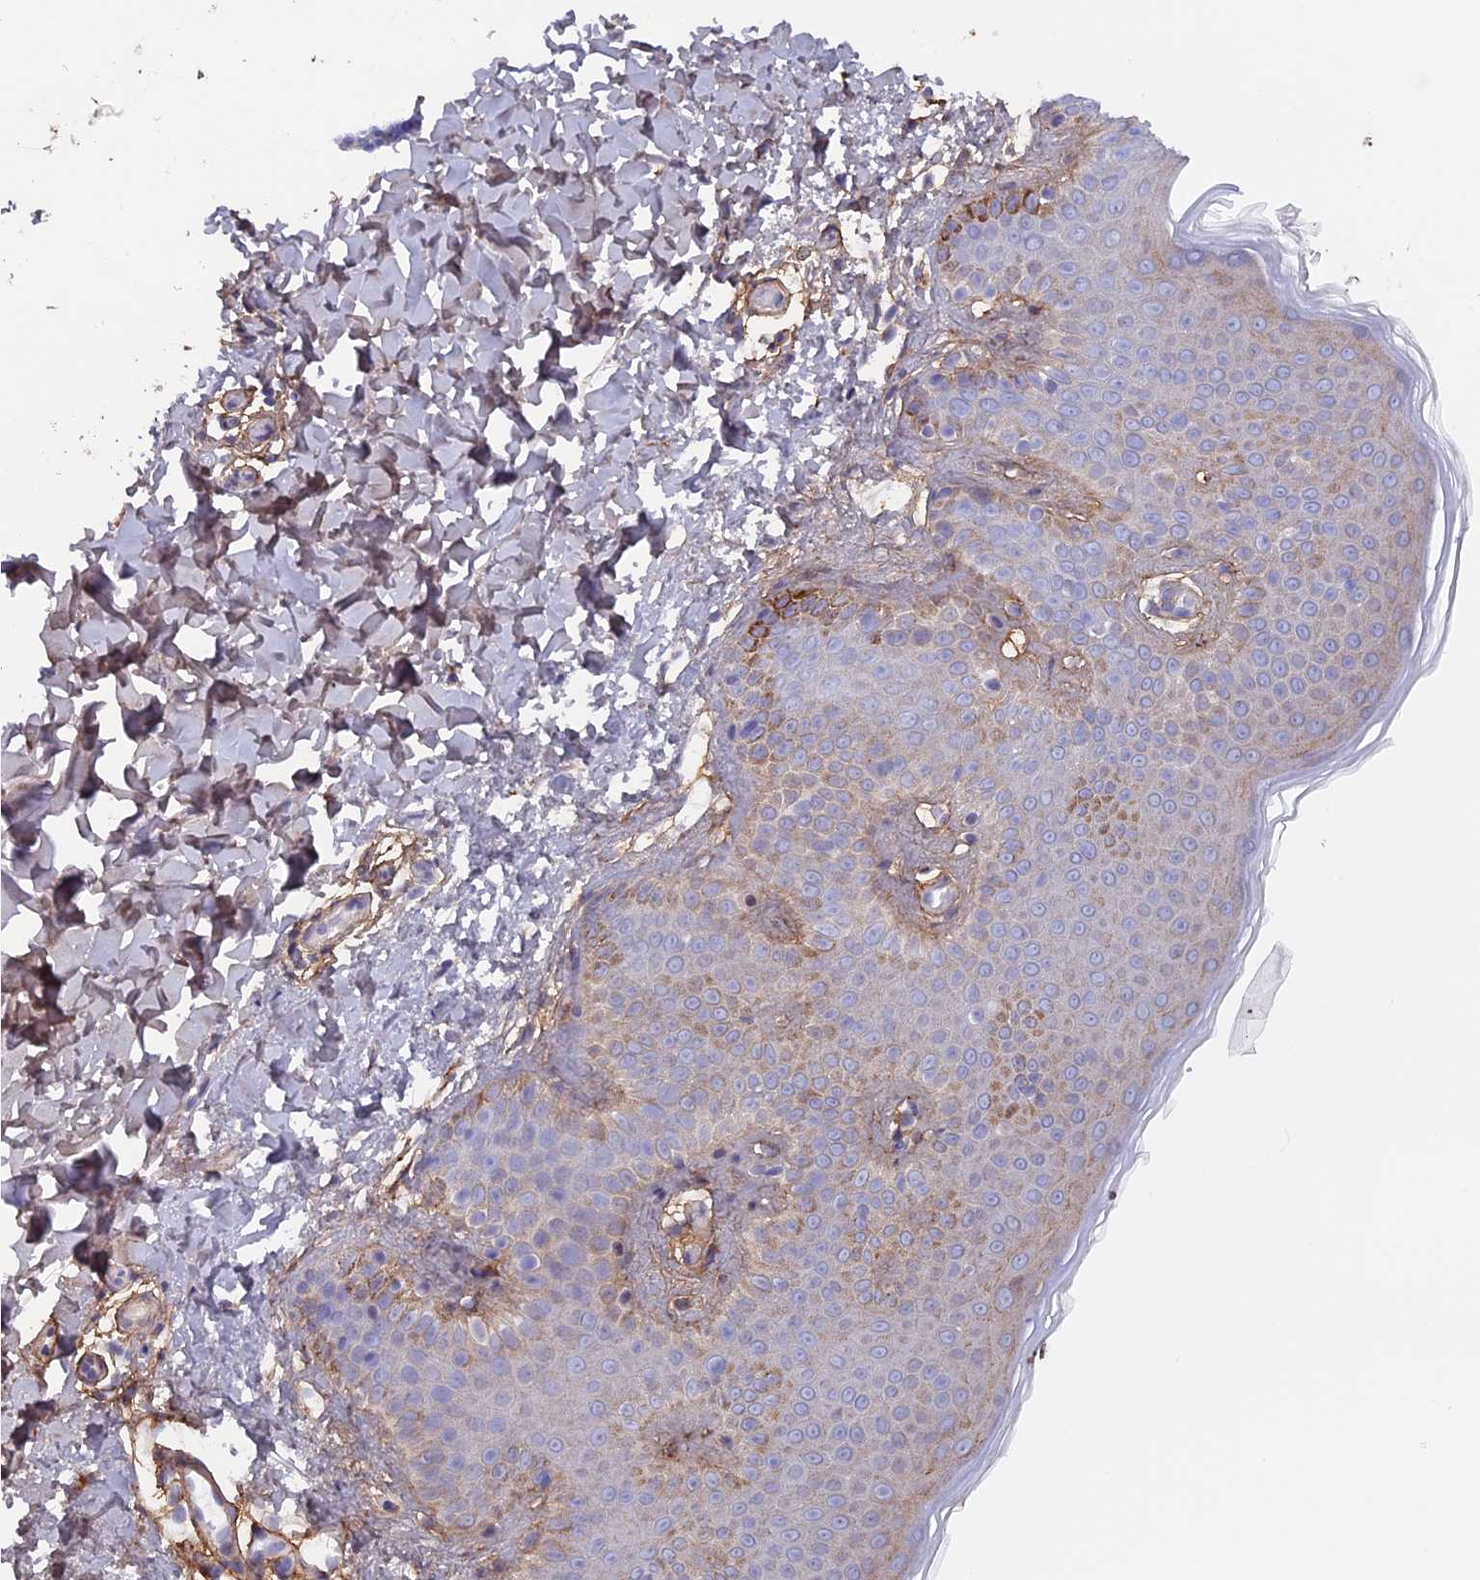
{"staining": {"intensity": "moderate", "quantity": "<25%", "location": "cytoplasmic/membranous"}, "tissue": "skin", "cell_type": "Fibroblasts", "image_type": "normal", "snomed": [{"axis": "morphology", "description": "Normal tissue, NOS"}, {"axis": "topography", "description": "Skin"}], "caption": "Skin stained with immunohistochemistry (IHC) displays moderate cytoplasmic/membranous expression in approximately <25% of fibroblasts. The staining is performed using DAB (3,3'-diaminobenzidine) brown chromogen to label protein expression. The nuclei are counter-stained blue using hematoxylin.", "gene": "COL4A3", "patient": {"sex": "male", "age": 36}}